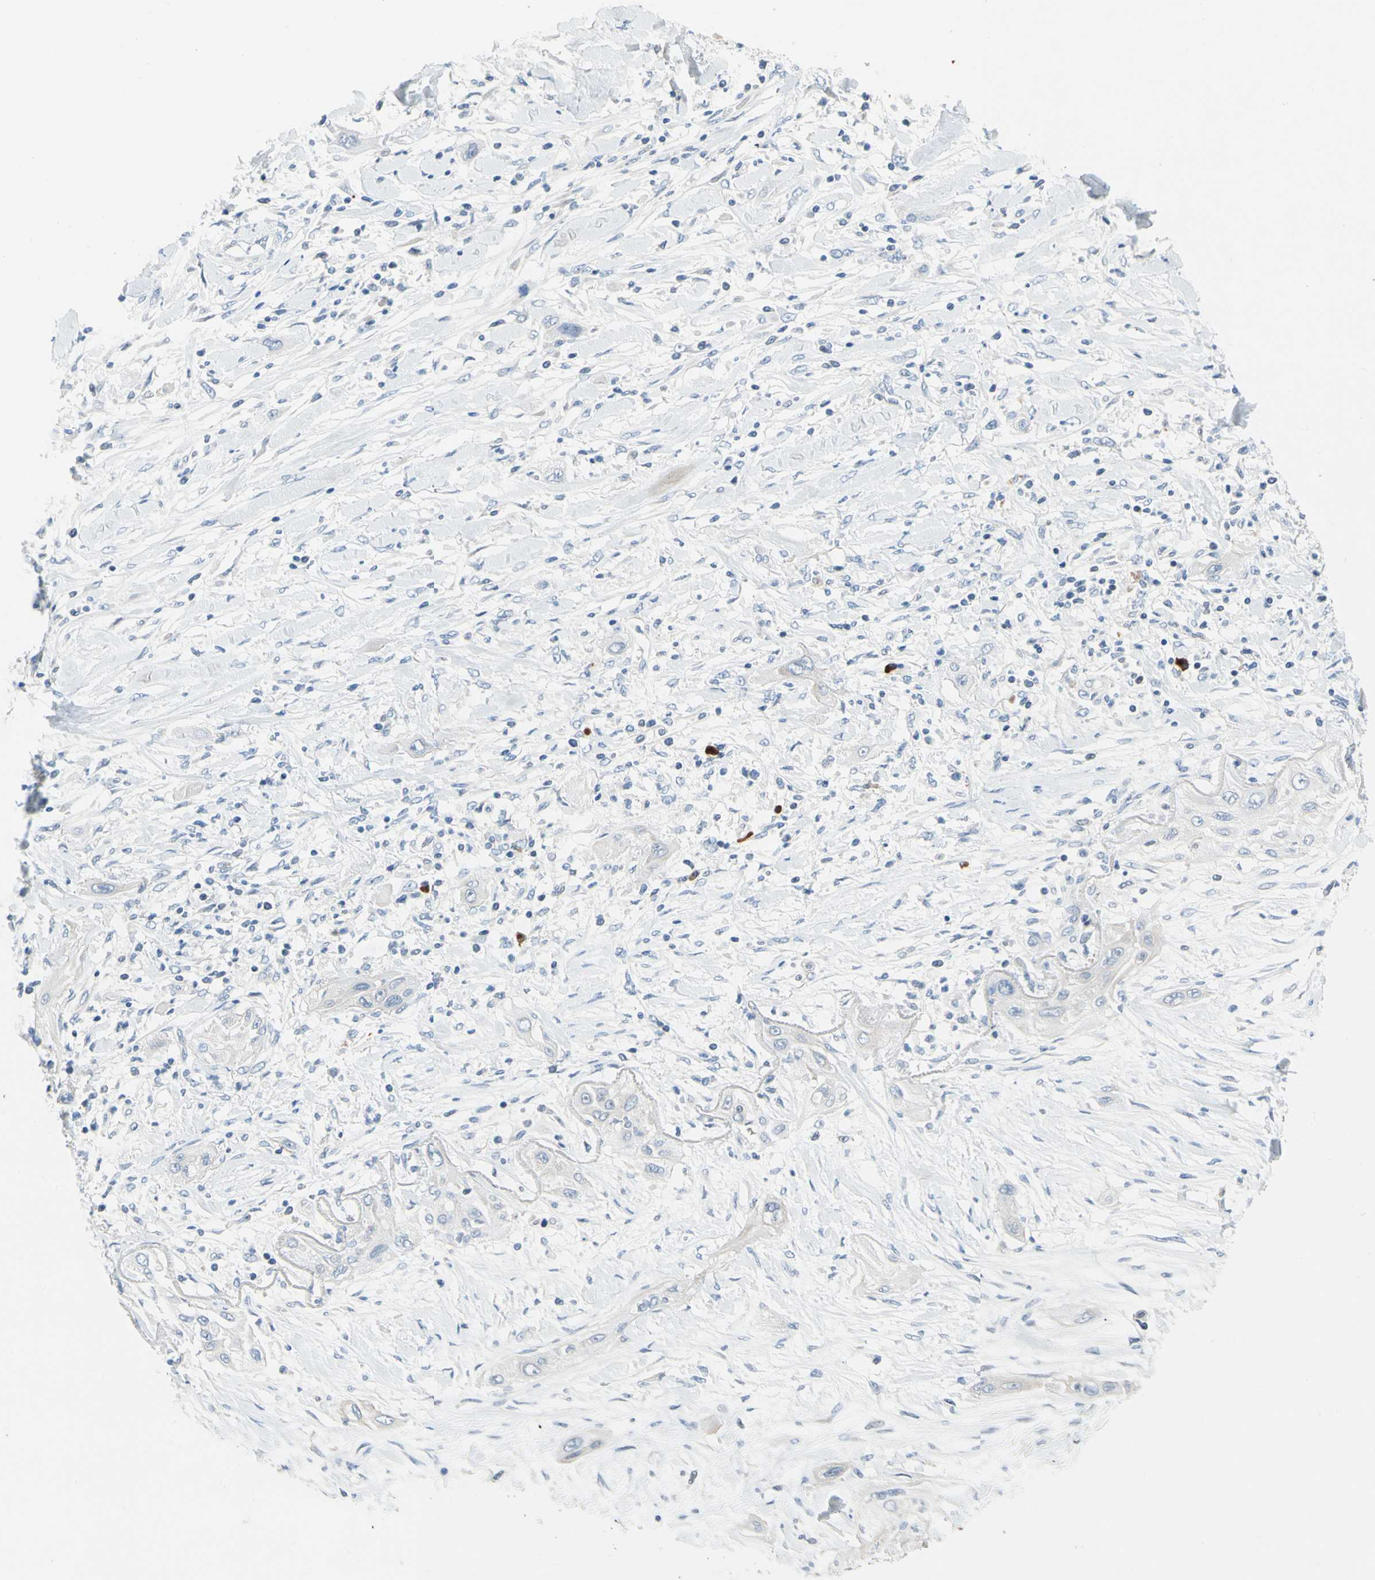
{"staining": {"intensity": "negative", "quantity": "none", "location": "none"}, "tissue": "lung cancer", "cell_type": "Tumor cells", "image_type": "cancer", "snomed": [{"axis": "morphology", "description": "Squamous cell carcinoma, NOS"}, {"axis": "topography", "description": "Lung"}], "caption": "The image displays no staining of tumor cells in lung cancer.", "gene": "PPBP", "patient": {"sex": "female", "age": 47}}